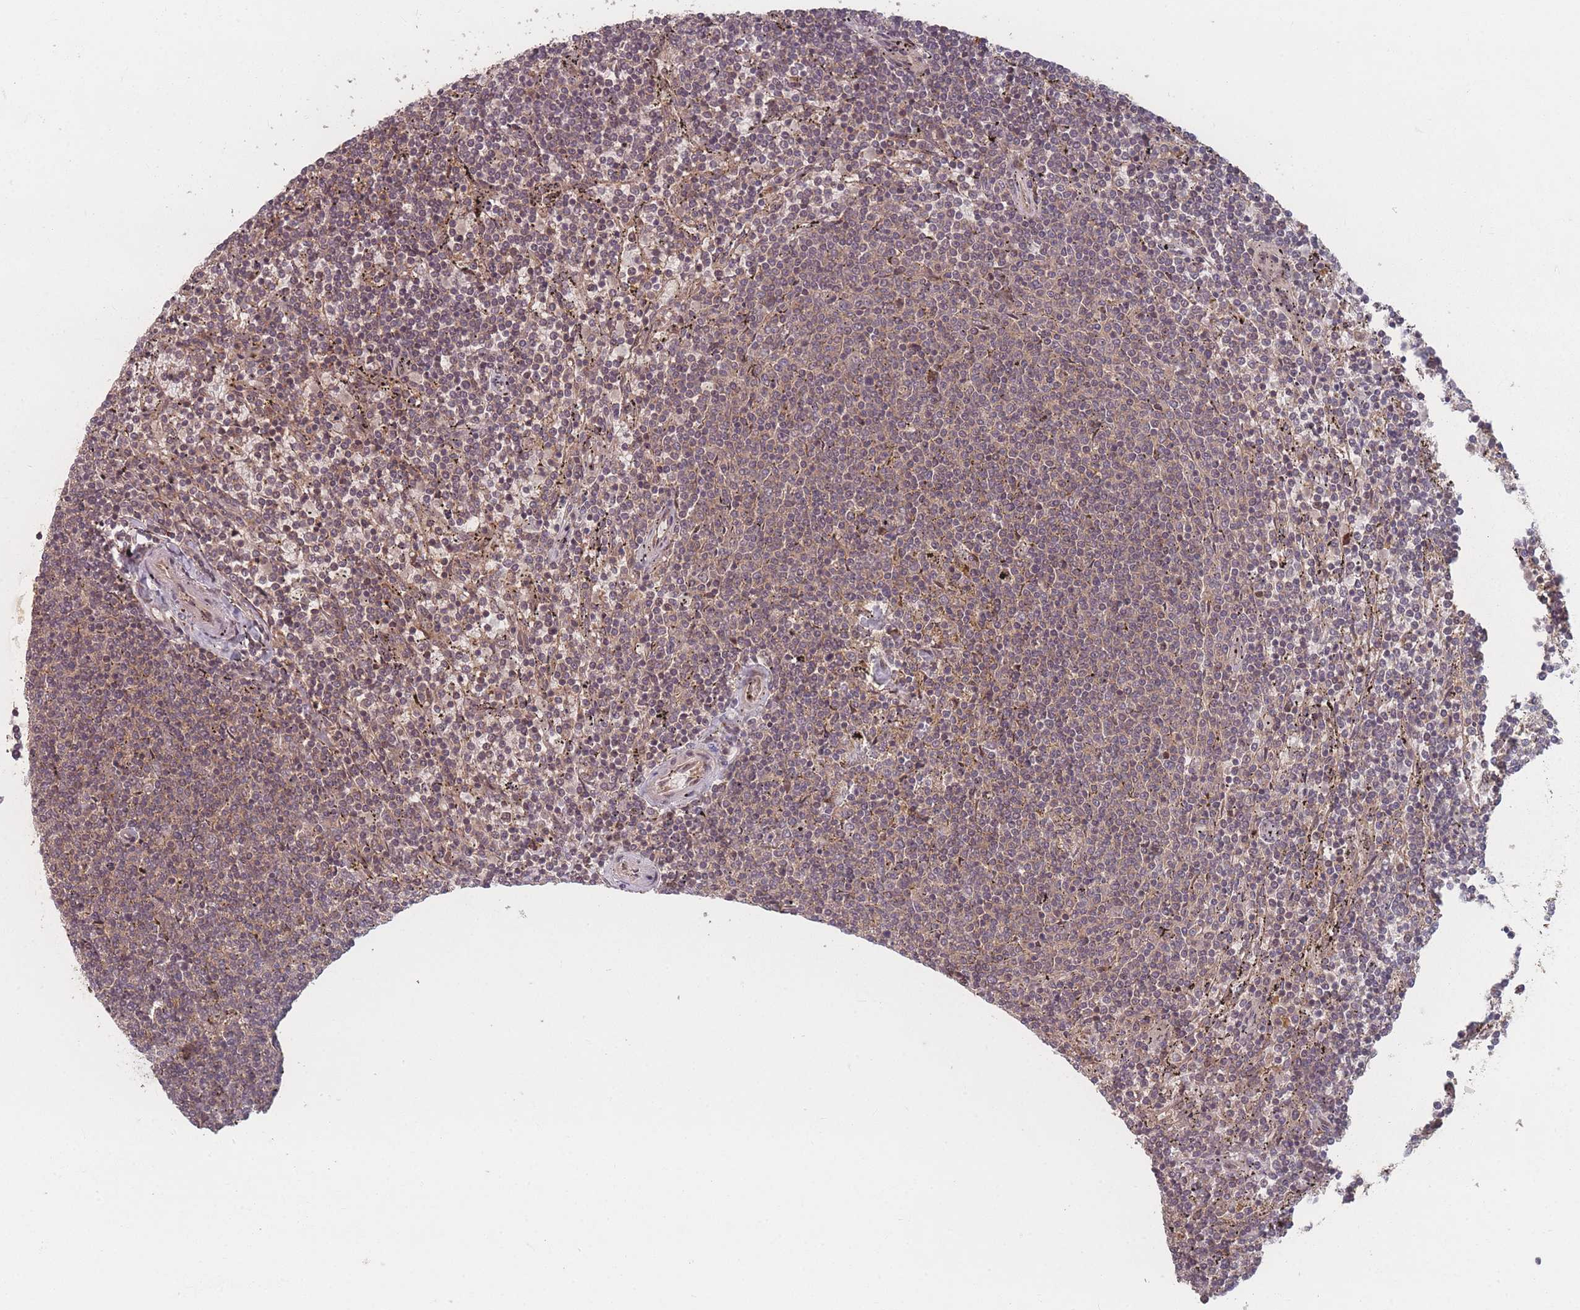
{"staining": {"intensity": "weak", "quantity": ">75%", "location": "cytoplasmic/membranous"}, "tissue": "lymphoma", "cell_type": "Tumor cells", "image_type": "cancer", "snomed": [{"axis": "morphology", "description": "Malignant lymphoma, non-Hodgkin's type, Low grade"}, {"axis": "topography", "description": "Spleen"}], "caption": "Protein expression by immunohistochemistry (IHC) exhibits weak cytoplasmic/membranous expression in about >75% of tumor cells in malignant lymphoma, non-Hodgkin's type (low-grade).", "gene": "HAGH", "patient": {"sex": "female", "age": 50}}